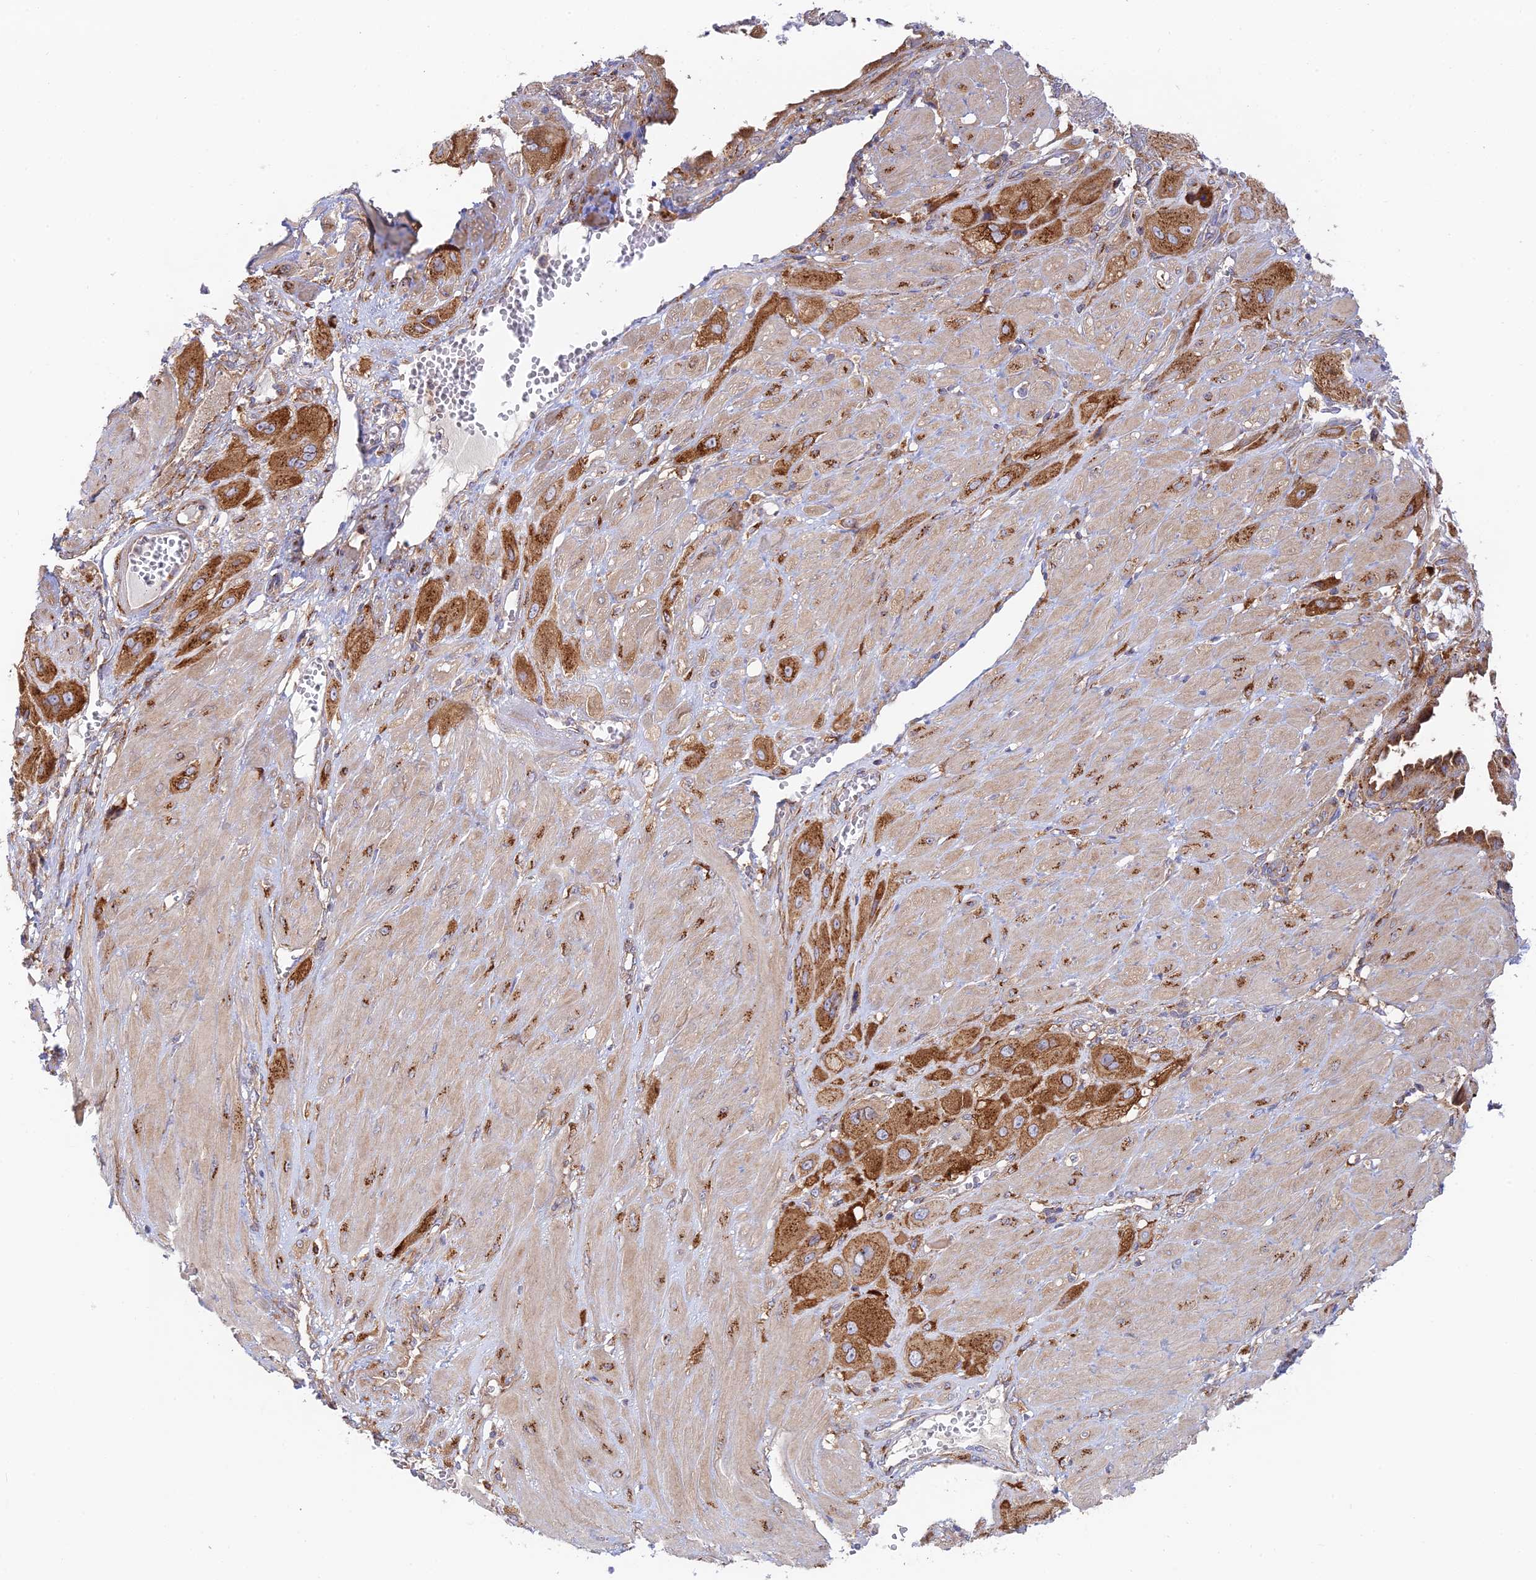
{"staining": {"intensity": "strong", "quantity": ">75%", "location": "cytoplasmic/membranous"}, "tissue": "cervical cancer", "cell_type": "Tumor cells", "image_type": "cancer", "snomed": [{"axis": "morphology", "description": "Squamous cell carcinoma, NOS"}, {"axis": "topography", "description": "Cervix"}], "caption": "Protein analysis of squamous cell carcinoma (cervical) tissue exhibits strong cytoplasmic/membranous expression in approximately >75% of tumor cells.", "gene": "GOLGA3", "patient": {"sex": "female", "age": 34}}